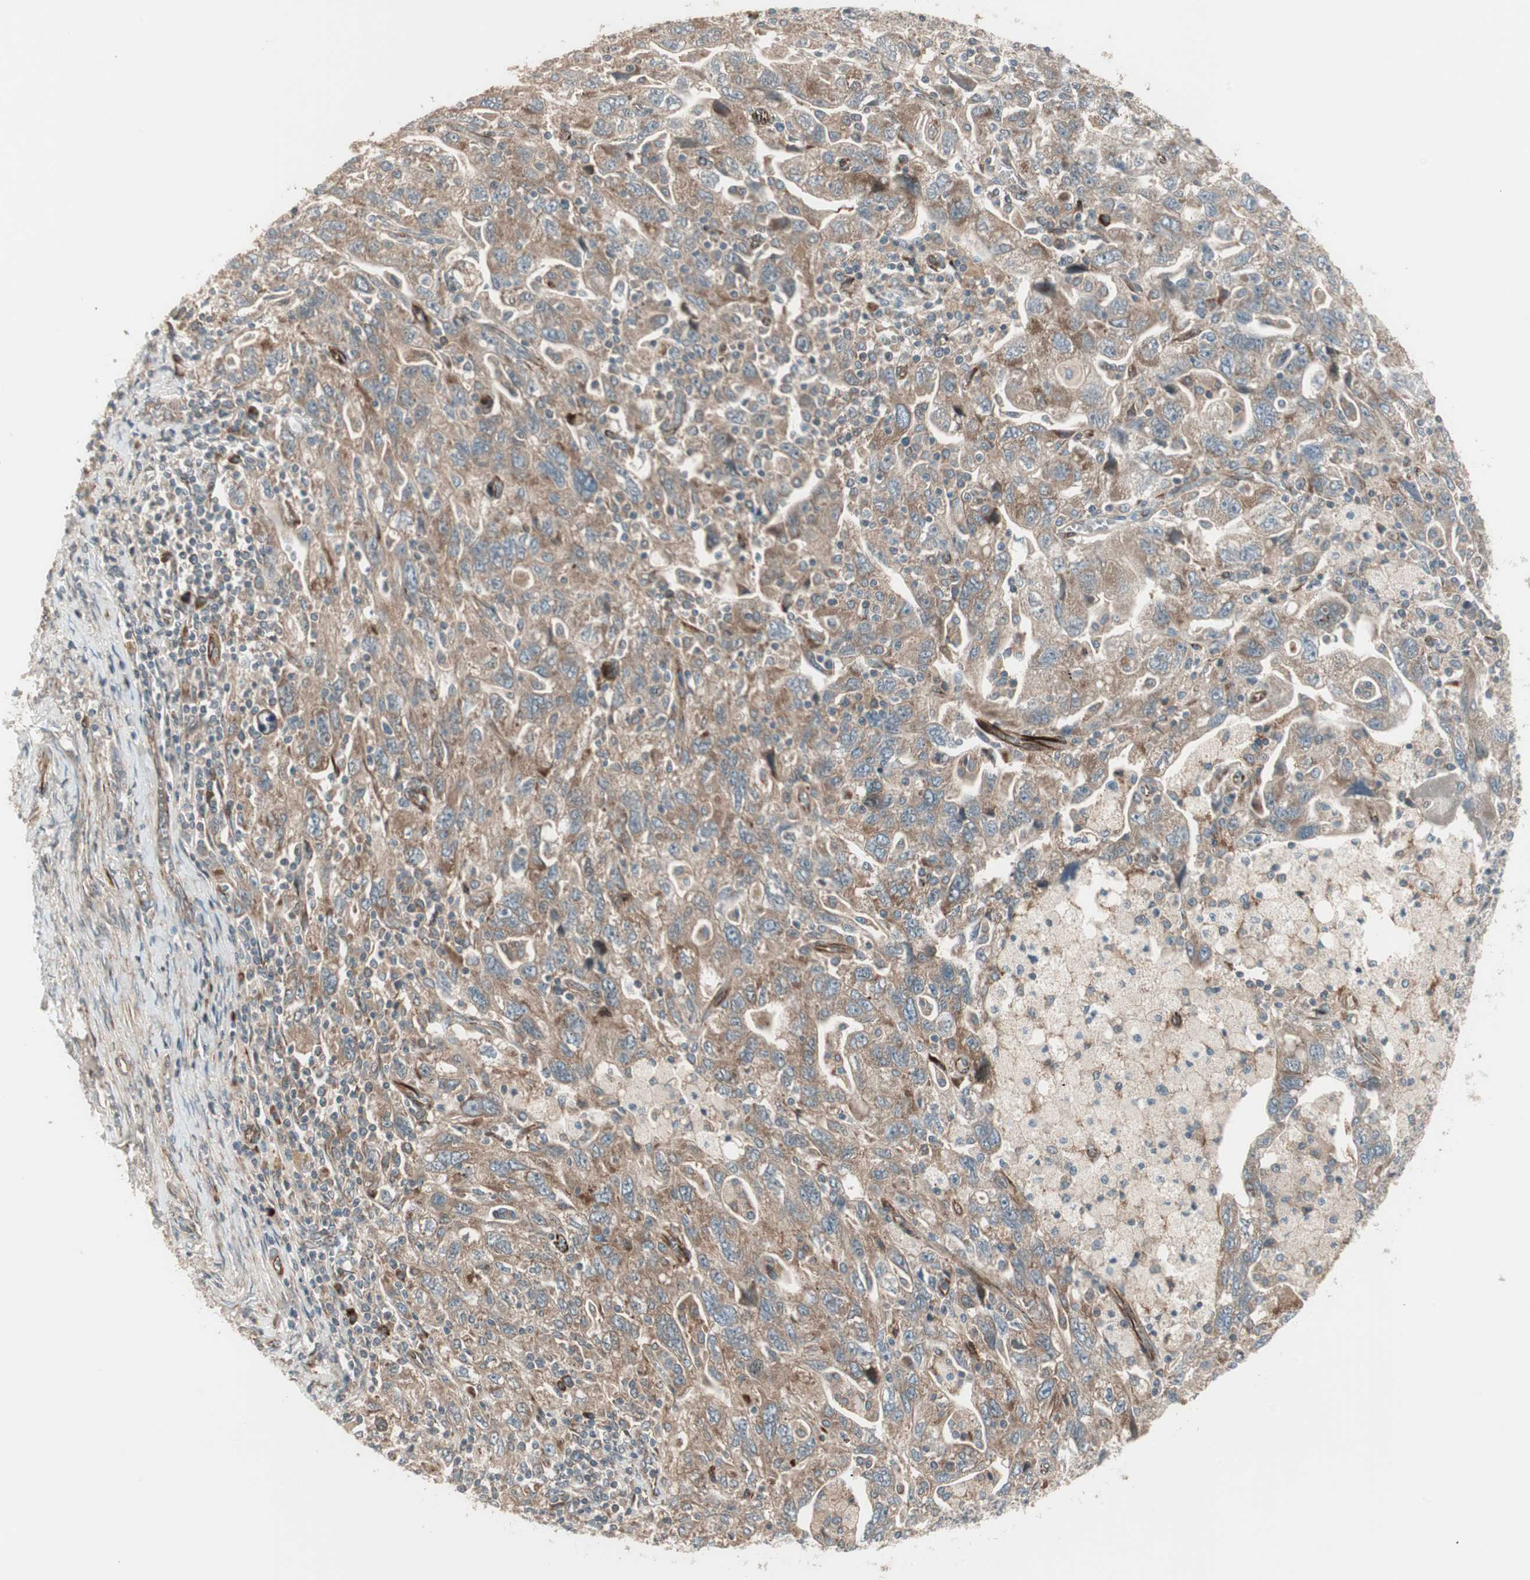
{"staining": {"intensity": "moderate", "quantity": ">75%", "location": "cytoplasmic/membranous"}, "tissue": "ovarian cancer", "cell_type": "Tumor cells", "image_type": "cancer", "snomed": [{"axis": "morphology", "description": "Carcinoma, NOS"}, {"axis": "morphology", "description": "Cystadenocarcinoma, serous, NOS"}, {"axis": "topography", "description": "Ovary"}], "caption": "A micrograph showing moderate cytoplasmic/membranous staining in about >75% of tumor cells in serous cystadenocarcinoma (ovarian), as visualized by brown immunohistochemical staining.", "gene": "PPP2R5E", "patient": {"sex": "female", "age": 69}}